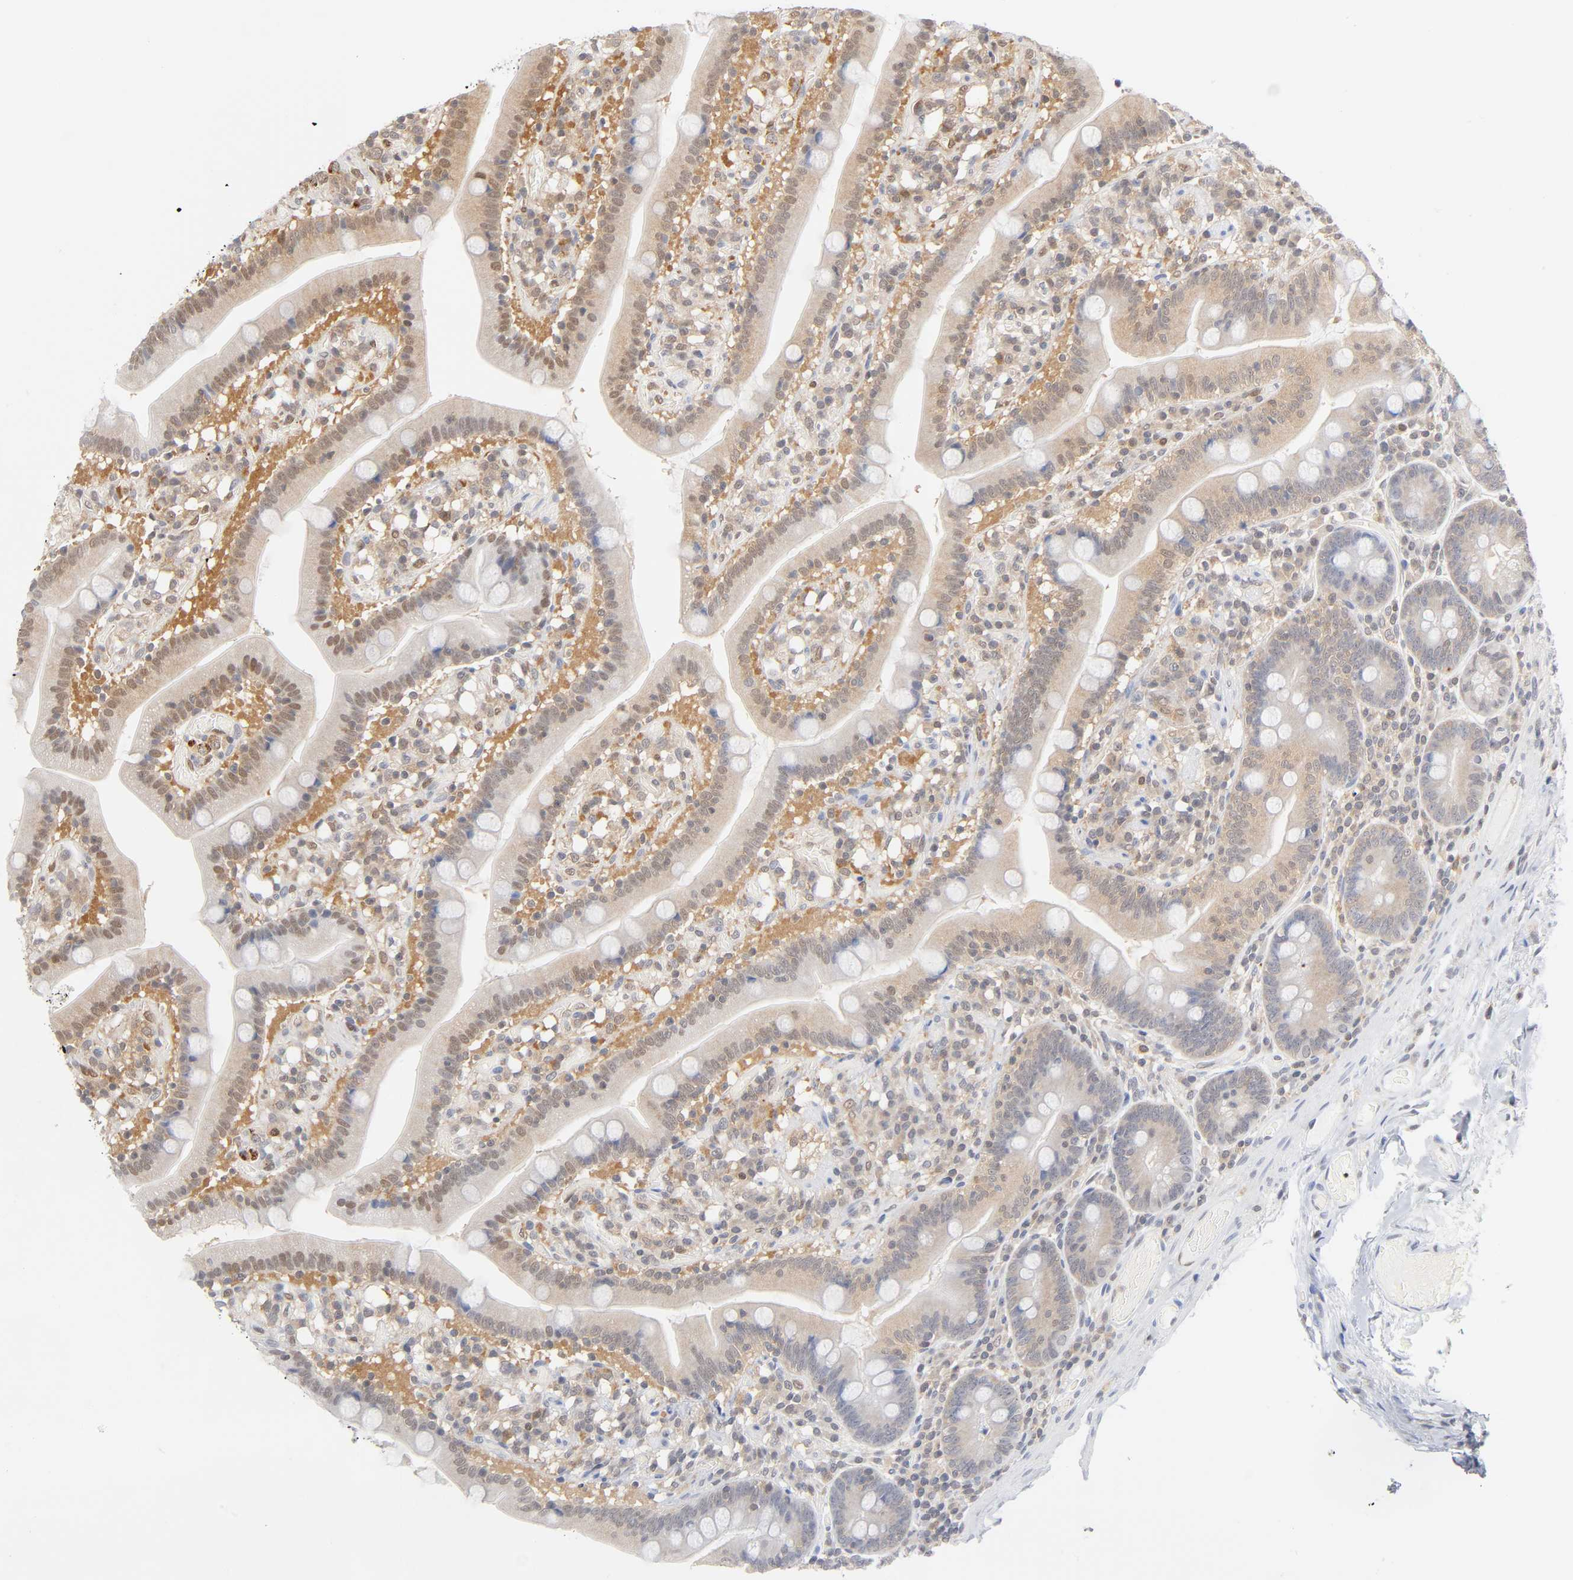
{"staining": {"intensity": "moderate", "quantity": ">75%", "location": "cytoplasmic/membranous"}, "tissue": "duodenum", "cell_type": "Glandular cells", "image_type": "normal", "snomed": [{"axis": "morphology", "description": "Normal tissue, NOS"}, {"axis": "topography", "description": "Duodenum"}], "caption": "The histopathology image reveals immunohistochemical staining of unremarkable duodenum. There is moderate cytoplasmic/membranous expression is appreciated in about >75% of glandular cells. Using DAB (brown) and hematoxylin (blue) stains, captured at high magnification using brightfield microscopy.", "gene": "DFFB", "patient": {"sex": "male", "age": 66}}